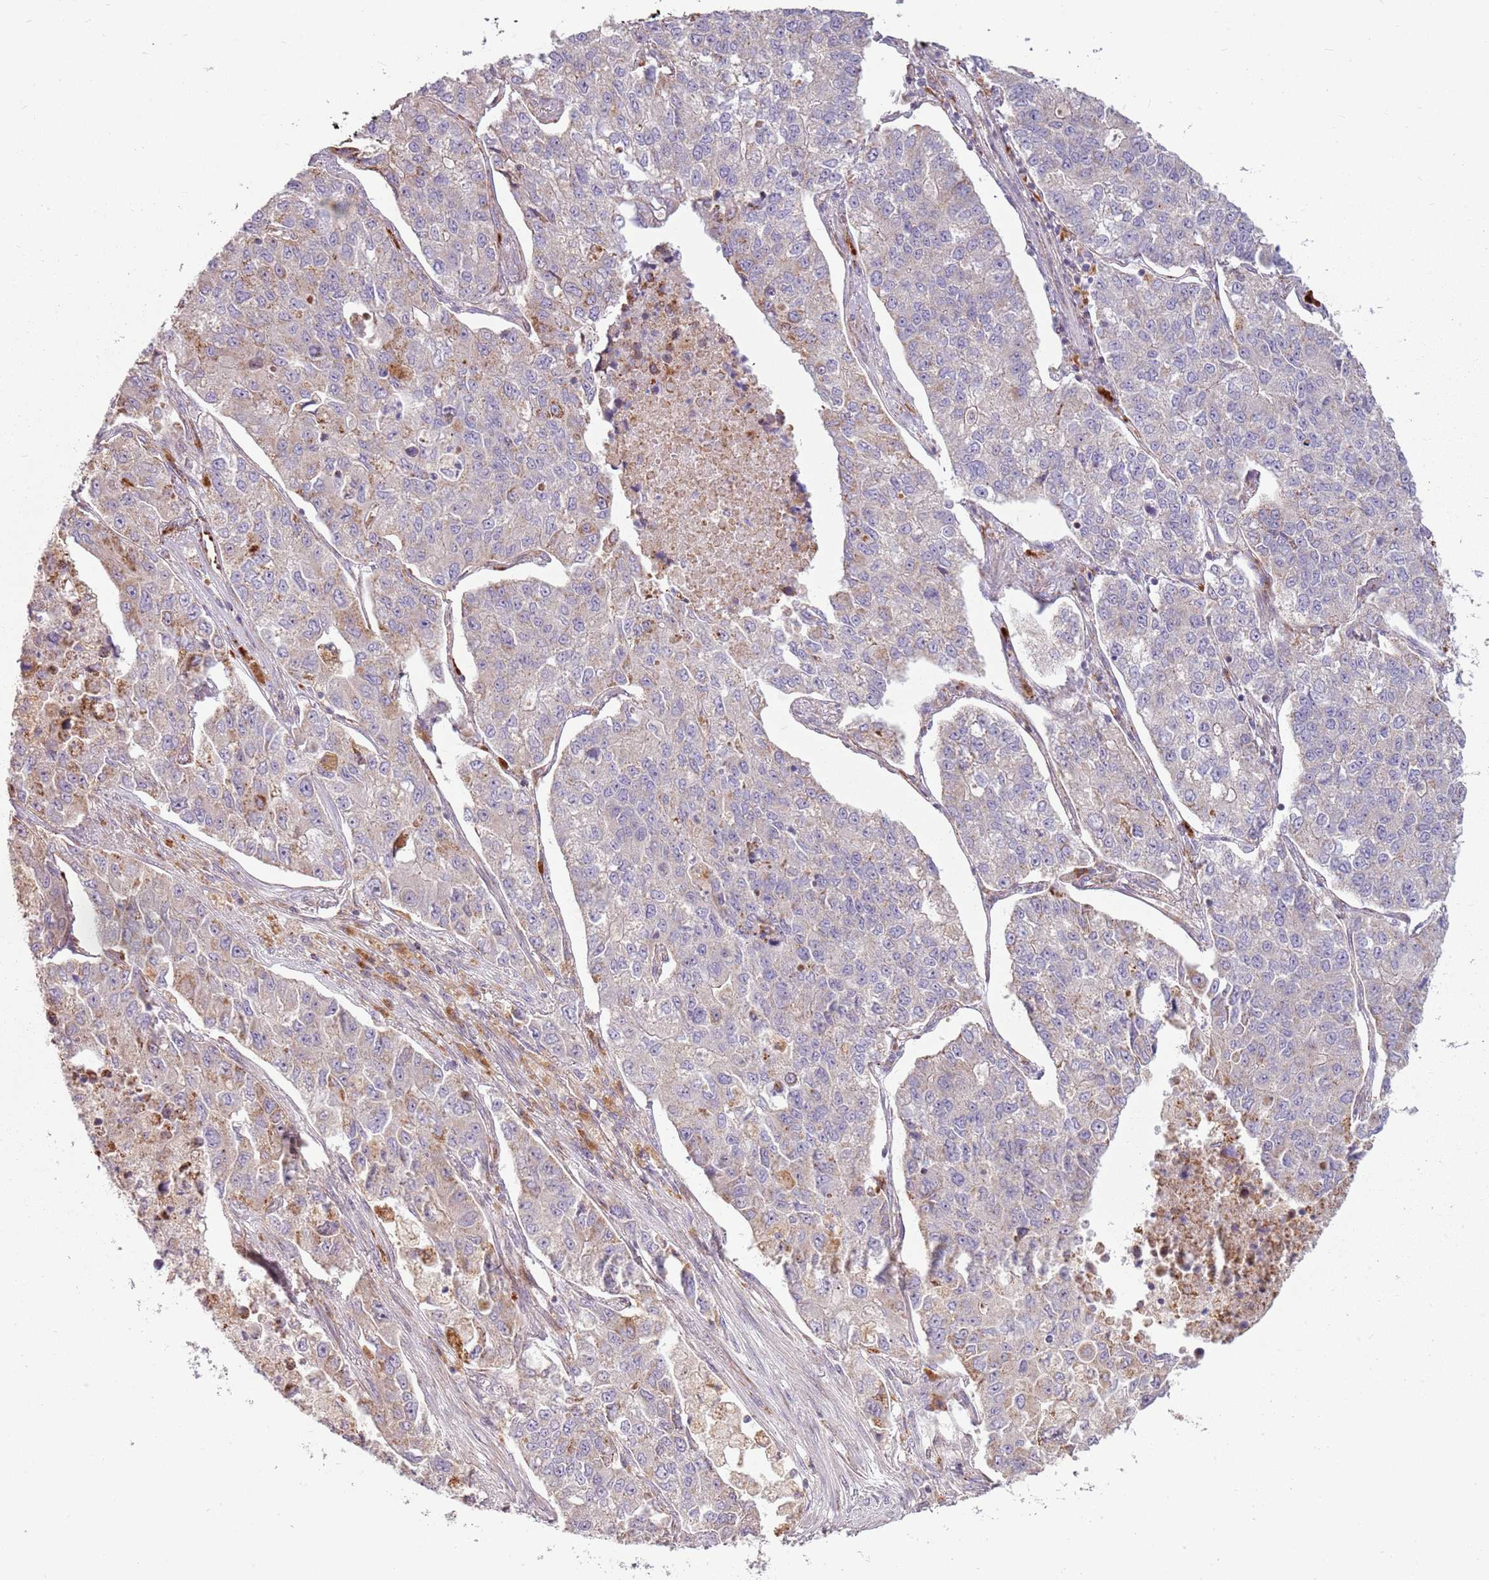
{"staining": {"intensity": "moderate", "quantity": "<25%", "location": "cytoplasmic/membranous"}, "tissue": "lung cancer", "cell_type": "Tumor cells", "image_type": "cancer", "snomed": [{"axis": "morphology", "description": "Adenocarcinoma, NOS"}, {"axis": "topography", "description": "Lung"}], "caption": "Protein staining exhibits moderate cytoplasmic/membranous expression in about <25% of tumor cells in lung cancer.", "gene": "ZNF530", "patient": {"sex": "male", "age": 49}}